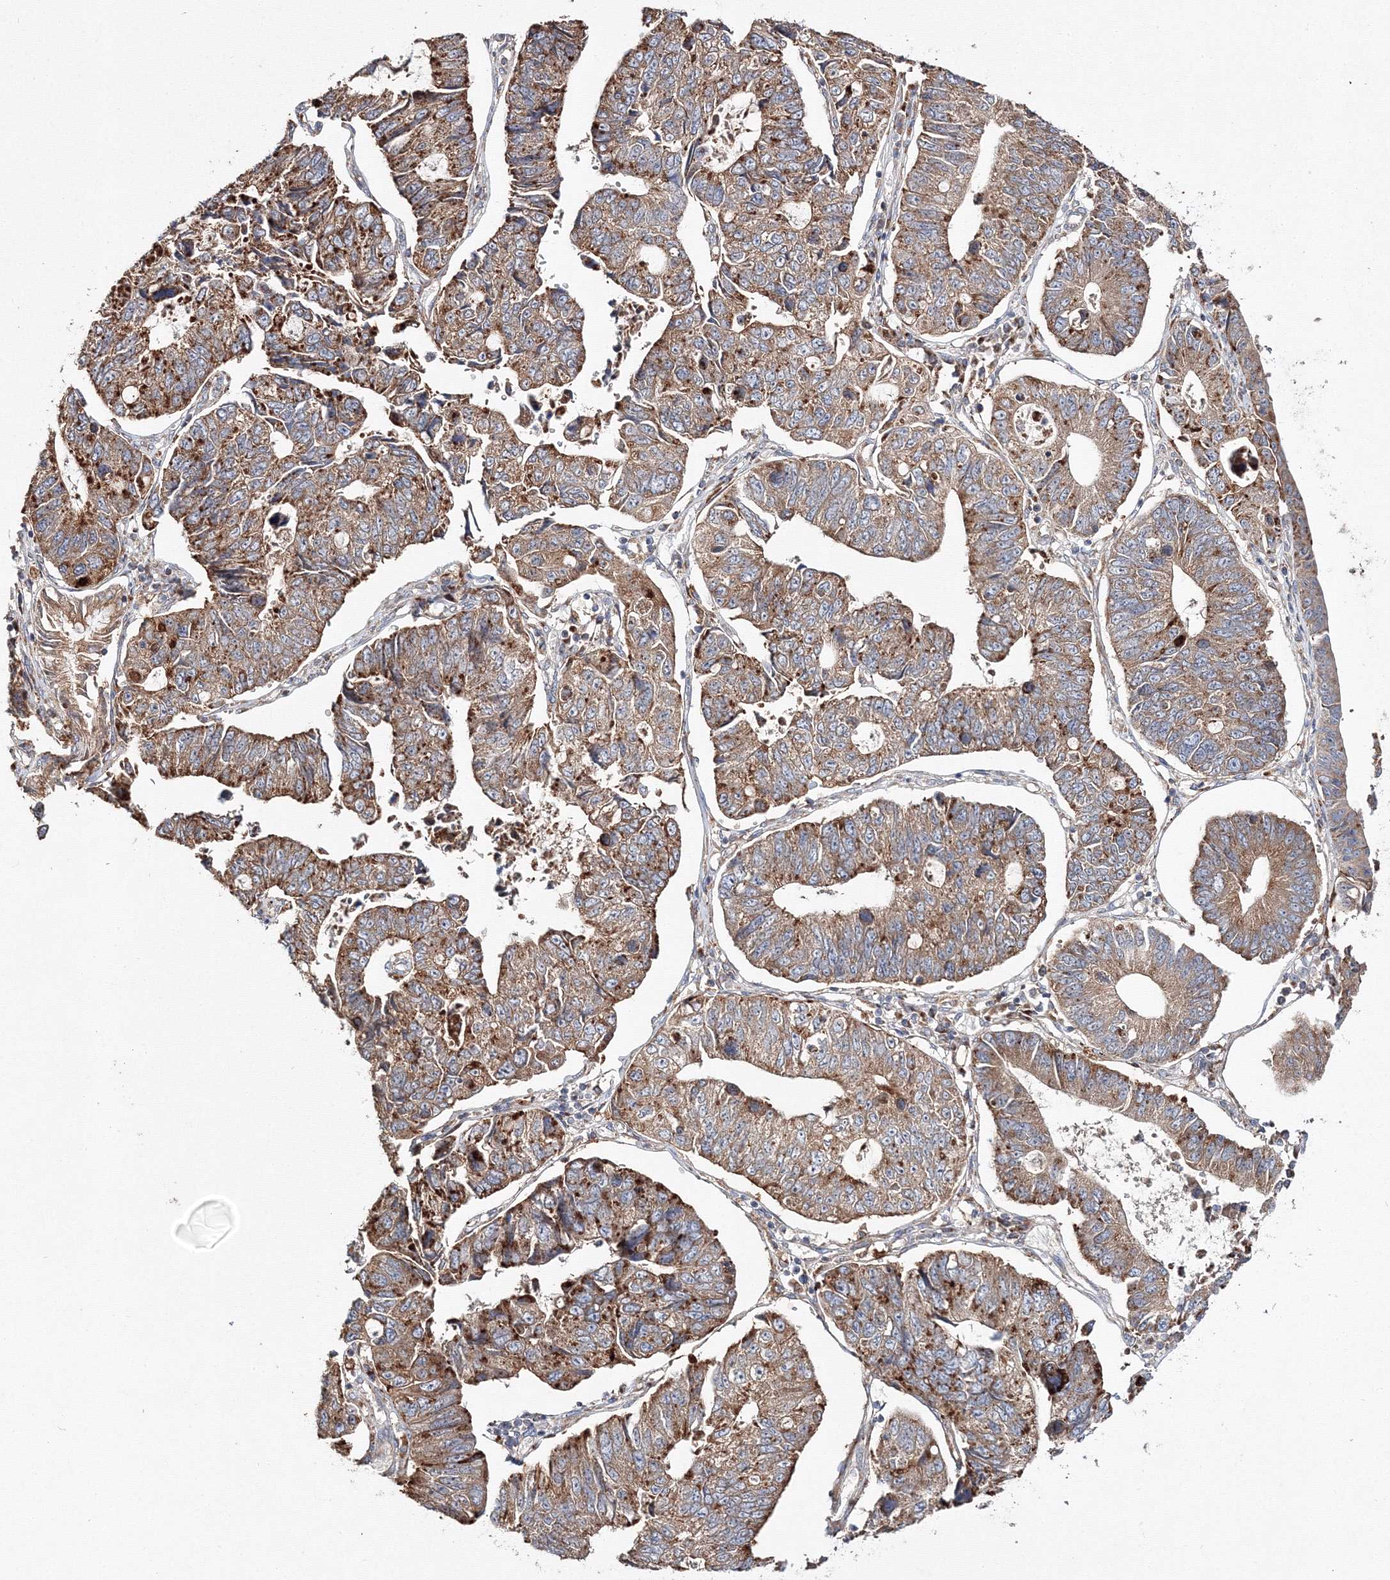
{"staining": {"intensity": "moderate", "quantity": ">75%", "location": "cytoplasmic/membranous"}, "tissue": "stomach cancer", "cell_type": "Tumor cells", "image_type": "cancer", "snomed": [{"axis": "morphology", "description": "Adenocarcinoma, NOS"}, {"axis": "topography", "description": "Stomach"}], "caption": "A brown stain shows moderate cytoplasmic/membranous staining of a protein in adenocarcinoma (stomach) tumor cells.", "gene": "DDO", "patient": {"sex": "male", "age": 59}}